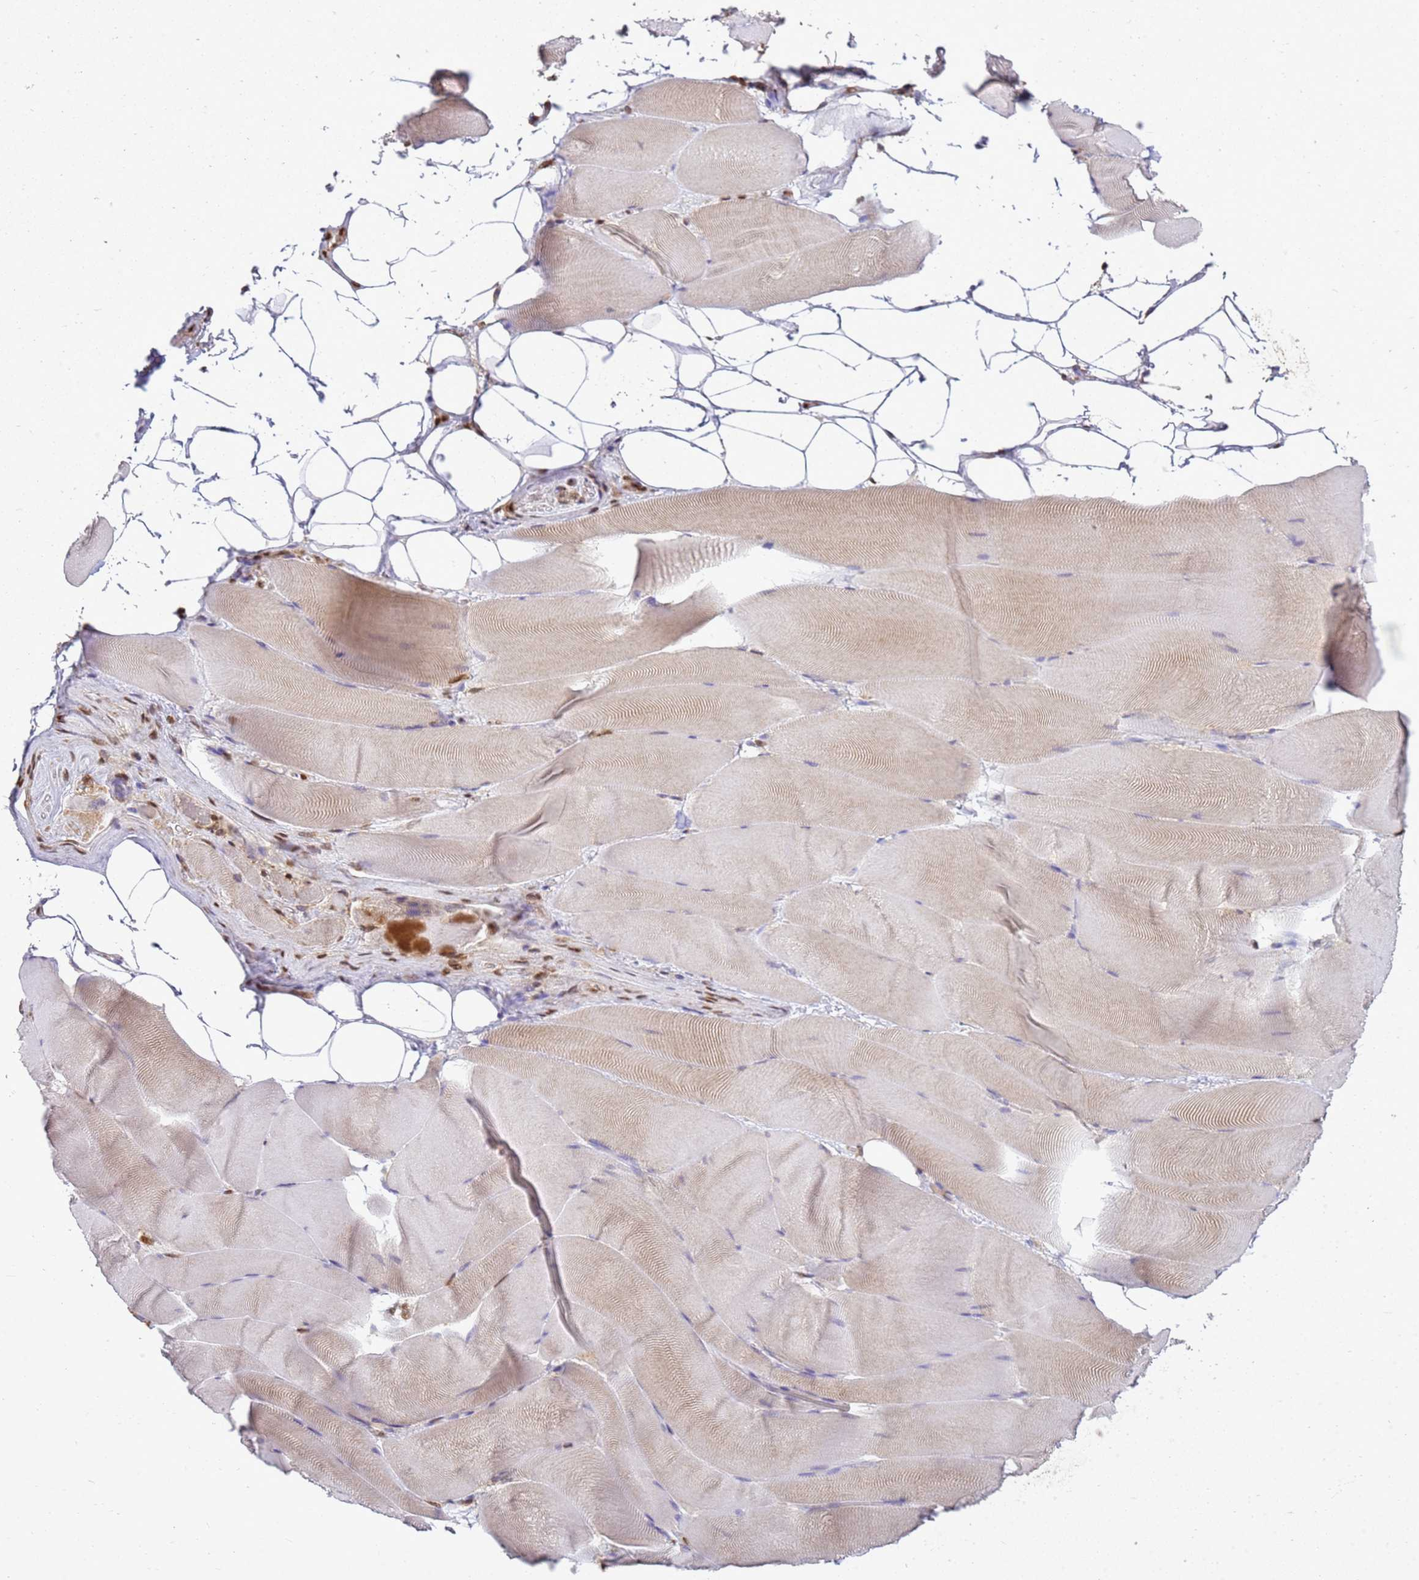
{"staining": {"intensity": "moderate", "quantity": "25%-75%", "location": "nuclear"}, "tissue": "skeletal muscle", "cell_type": "Myocytes", "image_type": "normal", "snomed": [{"axis": "morphology", "description": "Normal tissue, NOS"}, {"axis": "topography", "description": "Skeletal muscle"}], "caption": "A medium amount of moderate nuclear positivity is present in approximately 25%-75% of myocytes in unremarkable skeletal muscle. Immunohistochemistry (ihc) stains the protein of interest in brown and the nuclei are stained blue.", "gene": "APEX1", "patient": {"sex": "female", "age": 64}}